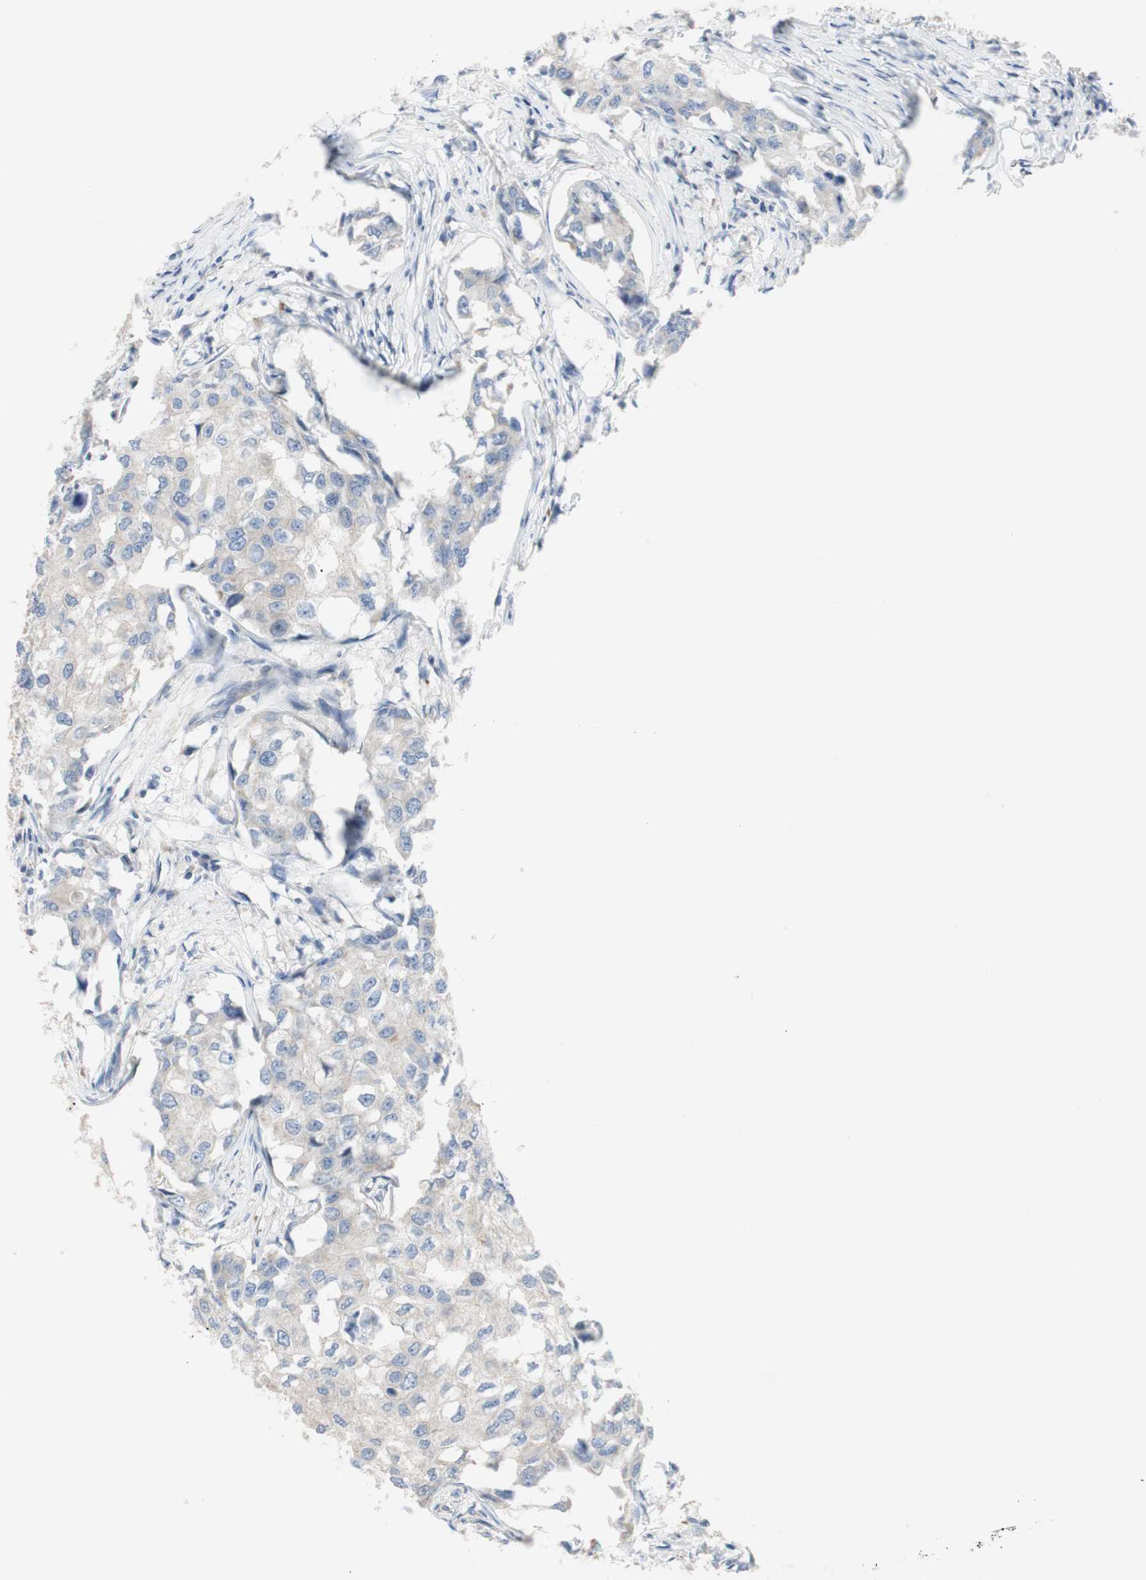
{"staining": {"intensity": "moderate", "quantity": "<25%", "location": "cytoplasmic/membranous"}, "tissue": "breast cancer", "cell_type": "Tumor cells", "image_type": "cancer", "snomed": [{"axis": "morphology", "description": "Duct carcinoma"}, {"axis": "topography", "description": "Breast"}], "caption": "About <25% of tumor cells in breast cancer show moderate cytoplasmic/membranous protein staining as visualized by brown immunohistochemical staining.", "gene": "C3orf52", "patient": {"sex": "female", "age": 27}}